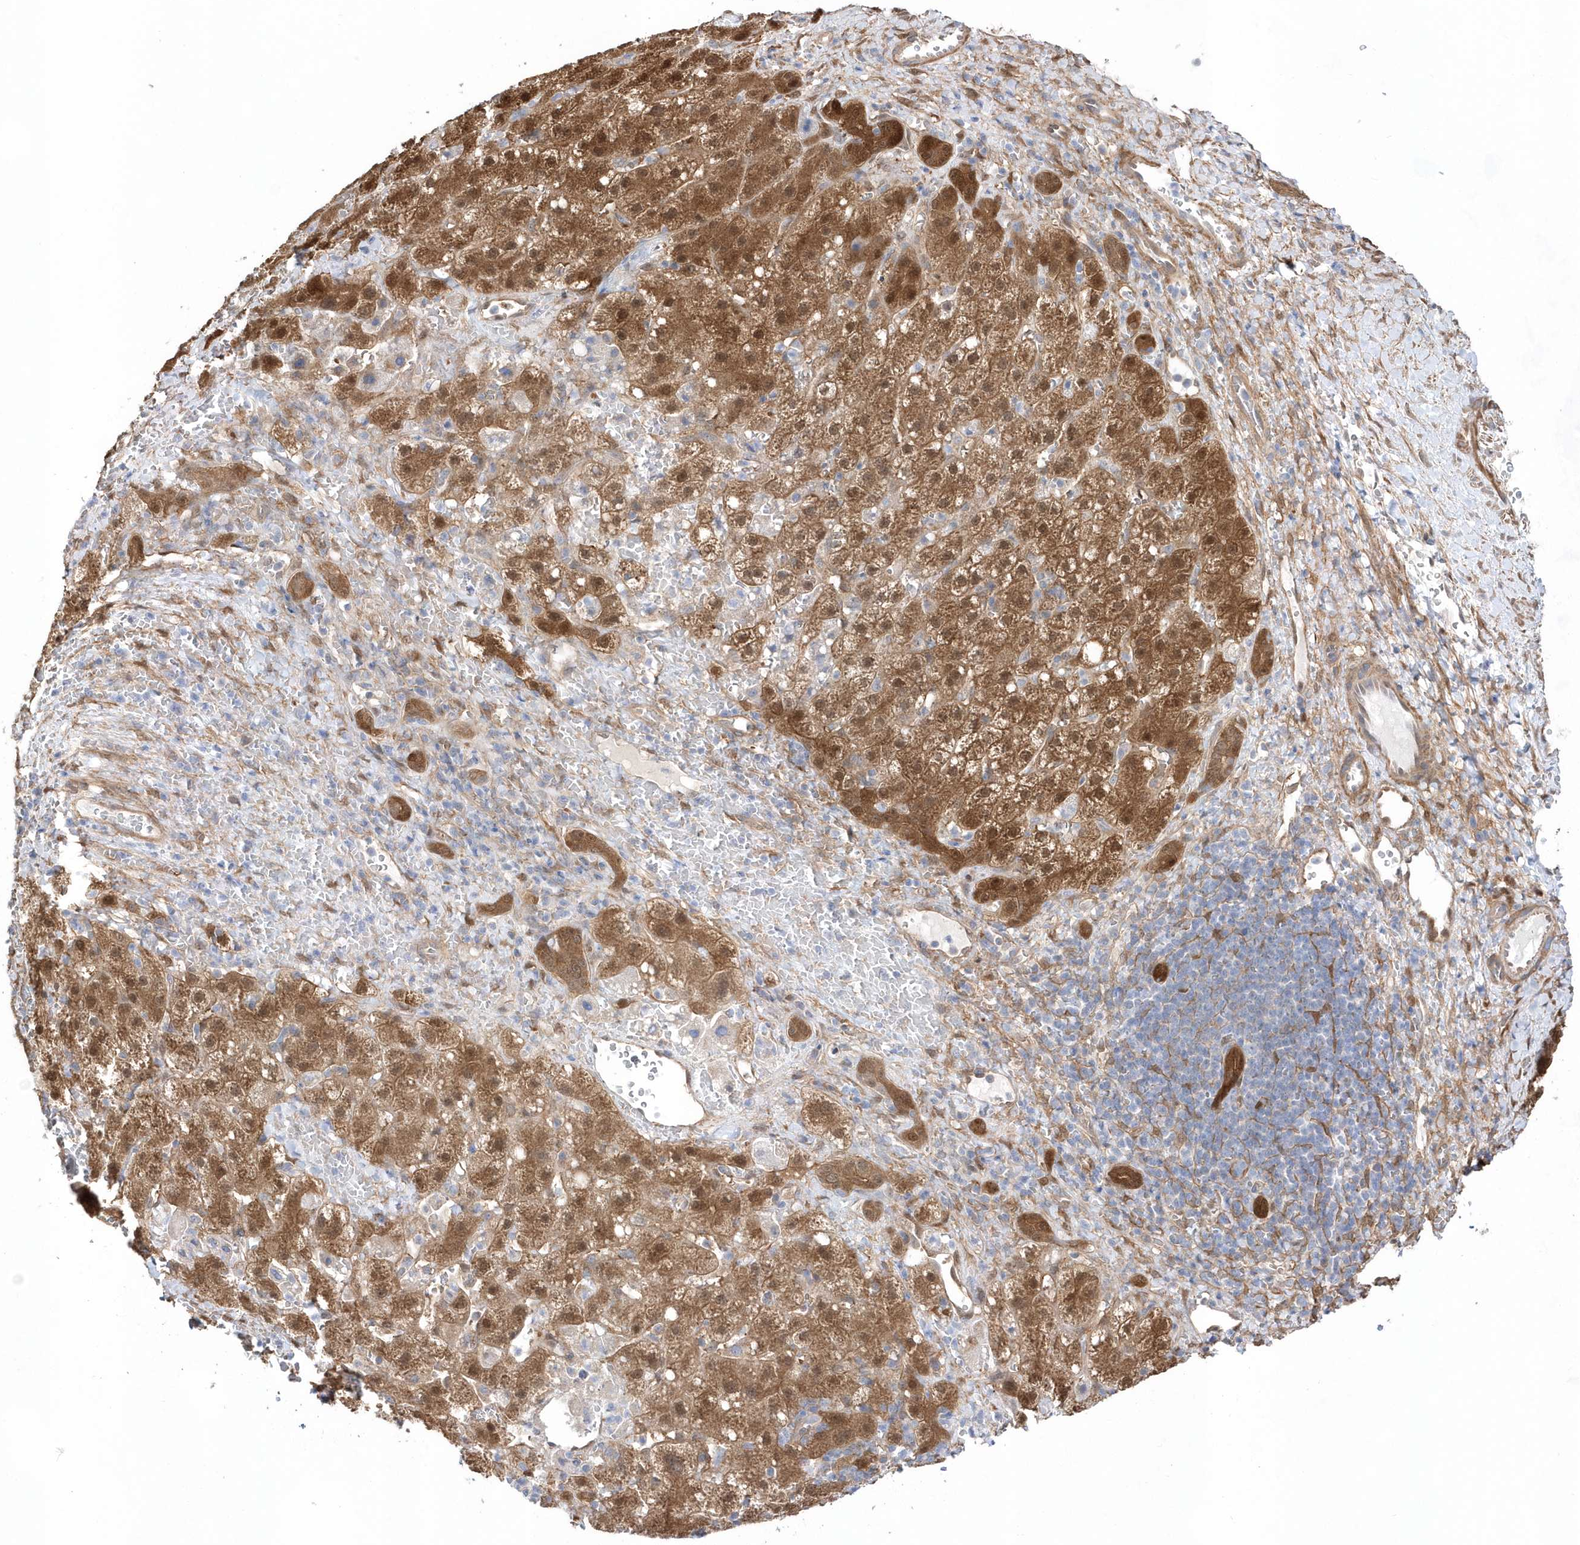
{"staining": {"intensity": "moderate", "quantity": ">75%", "location": "cytoplasmic/membranous,nuclear"}, "tissue": "liver cancer", "cell_type": "Tumor cells", "image_type": "cancer", "snomed": [{"axis": "morphology", "description": "Carcinoma, Hepatocellular, NOS"}, {"axis": "topography", "description": "Liver"}], "caption": "Tumor cells show medium levels of moderate cytoplasmic/membranous and nuclear expression in about >75% of cells in human hepatocellular carcinoma (liver).", "gene": "BDH2", "patient": {"sex": "male", "age": 57}}